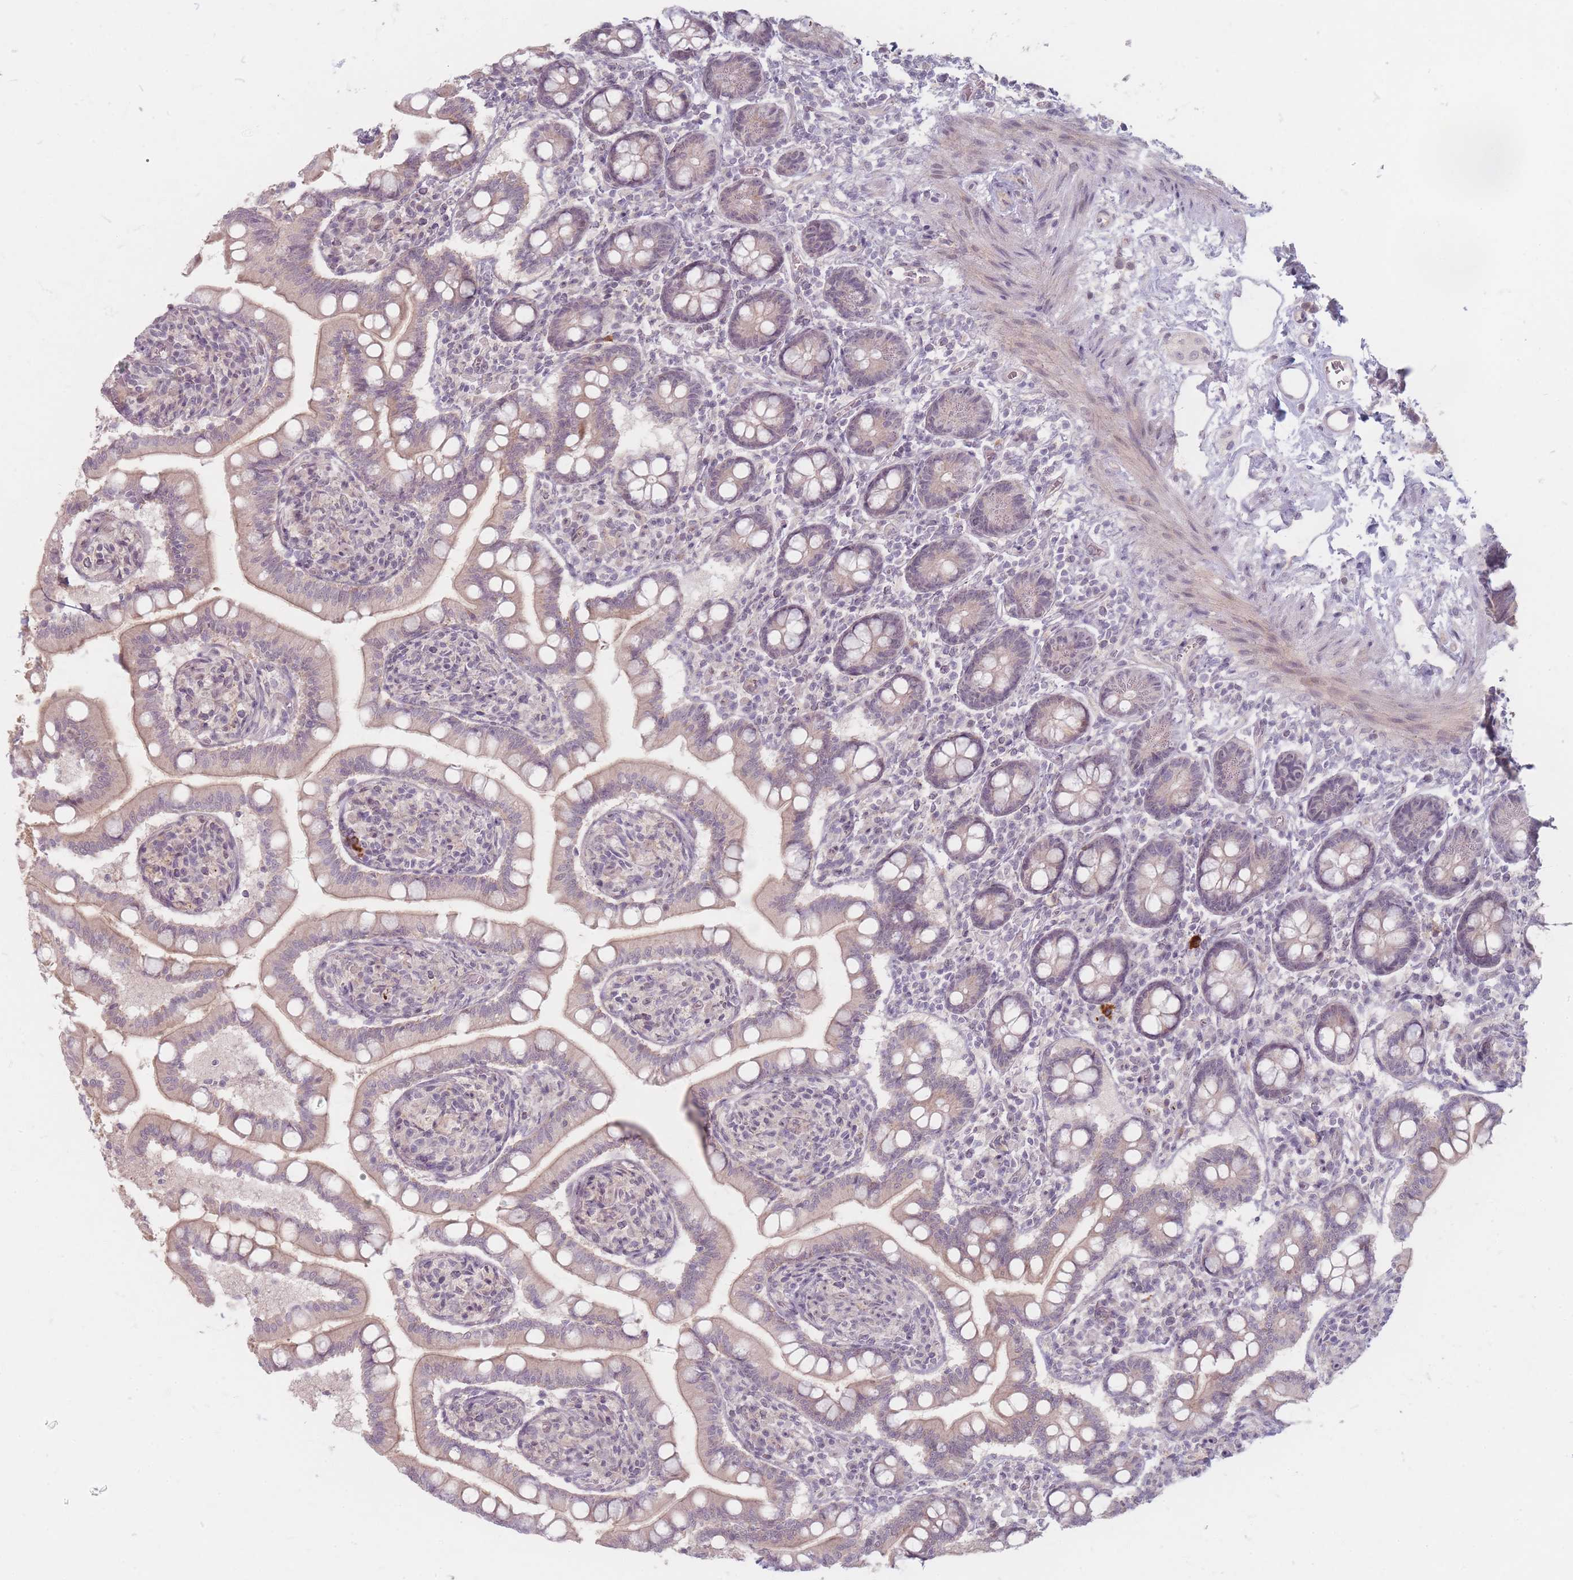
{"staining": {"intensity": "moderate", "quantity": "25%-75%", "location": "cytoplasmic/membranous"}, "tissue": "small intestine", "cell_type": "Glandular cells", "image_type": "normal", "snomed": [{"axis": "morphology", "description": "Normal tissue, NOS"}, {"axis": "topography", "description": "Small intestine"}], "caption": "Small intestine stained with immunohistochemistry displays moderate cytoplasmic/membranous positivity in about 25%-75% of glandular cells.", "gene": "GABRA6", "patient": {"sex": "female", "age": 64}}